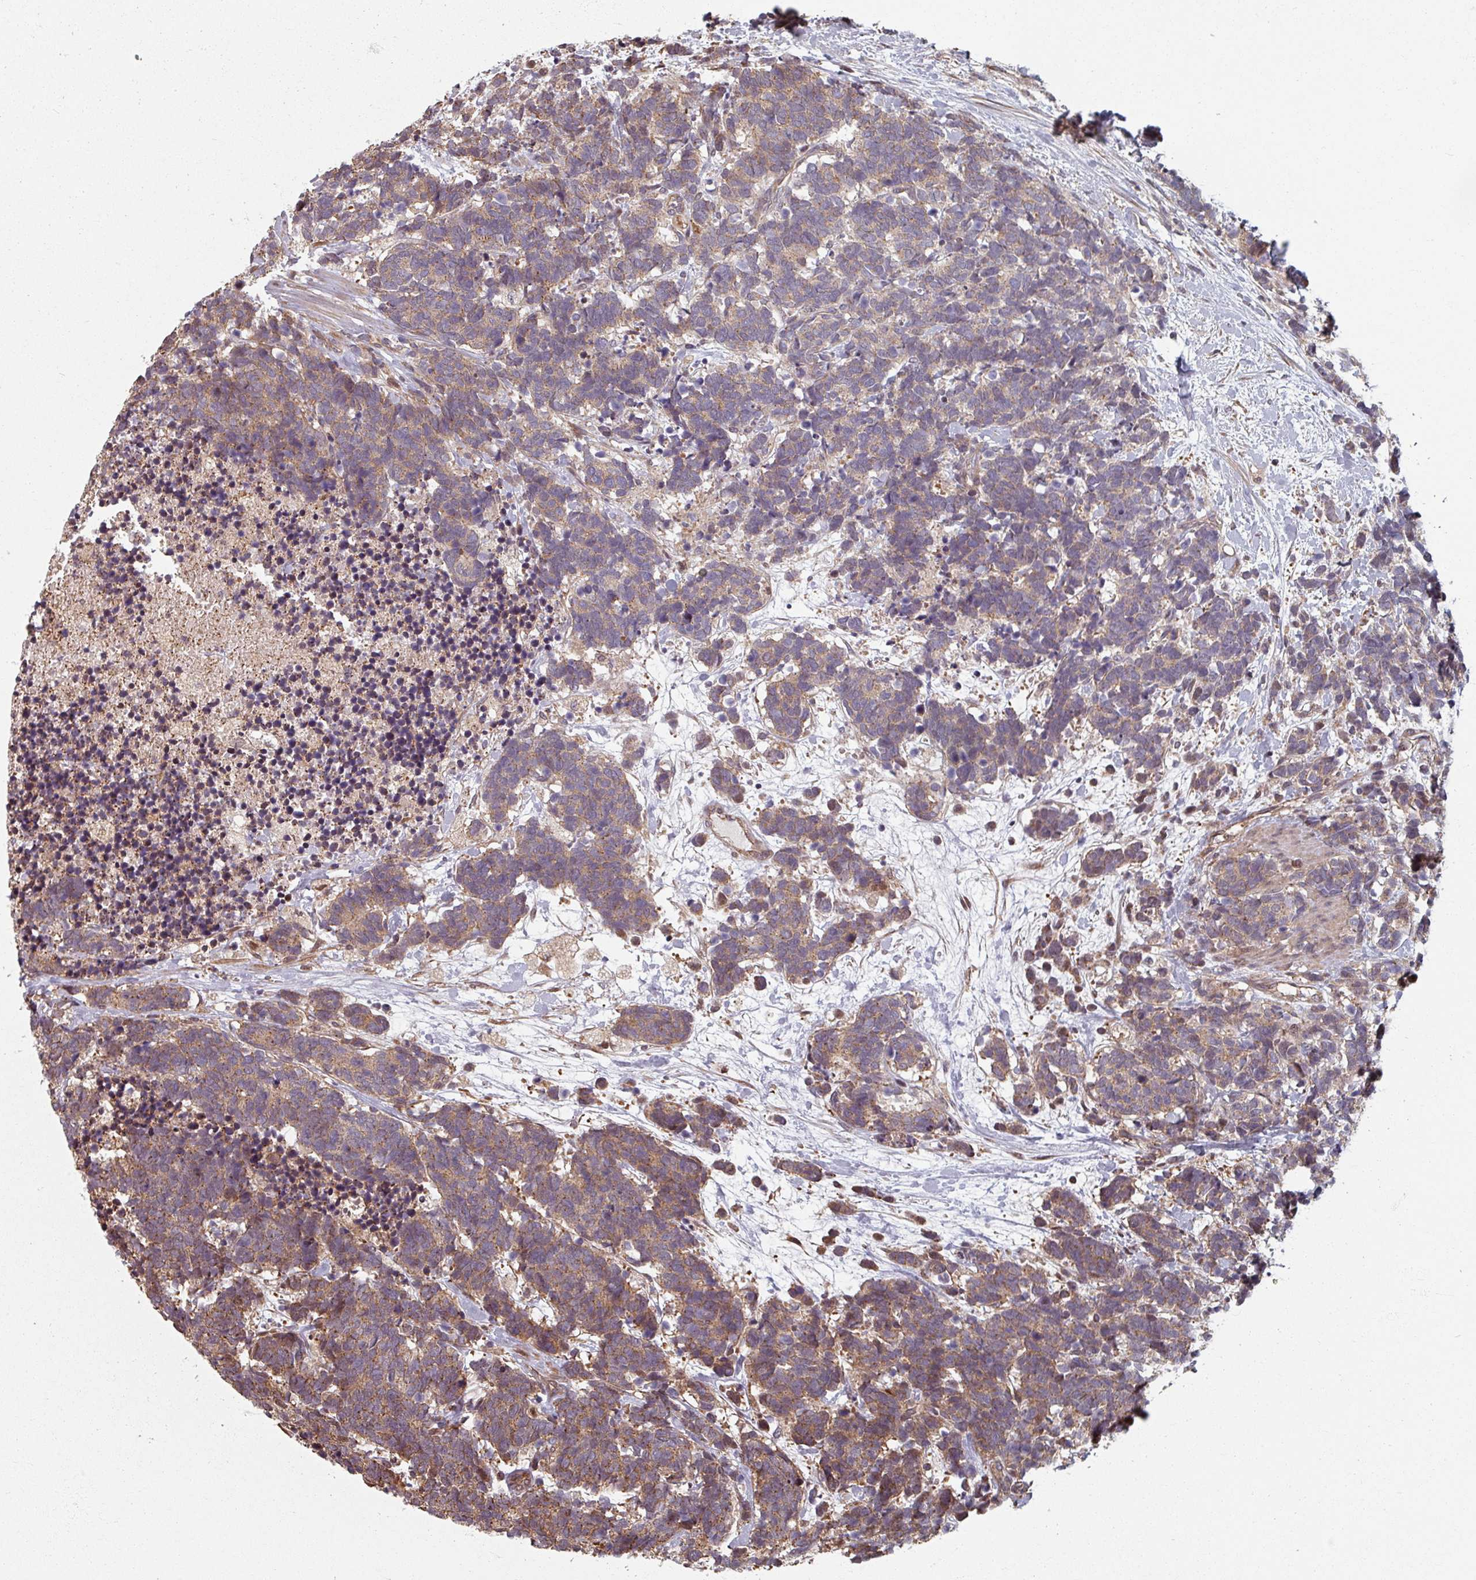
{"staining": {"intensity": "weak", "quantity": "25%-75%", "location": "cytoplasmic/membranous"}, "tissue": "carcinoid", "cell_type": "Tumor cells", "image_type": "cancer", "snomed": [{"axis": "morphology", "description": "Carcinoma, NOS"}, {"axis": "morphology", "description": "Carcinoid, malignant, NOS"}, {"axis": "topography", "description": "Prostate"}], "caption": "This is an image of IHC staining of carcinoid, which shows weak positivity in the cytoplasmic/membranous of tumor cells.", "gene": "EID1", "patient": {"sex": "male", "age": 57}}